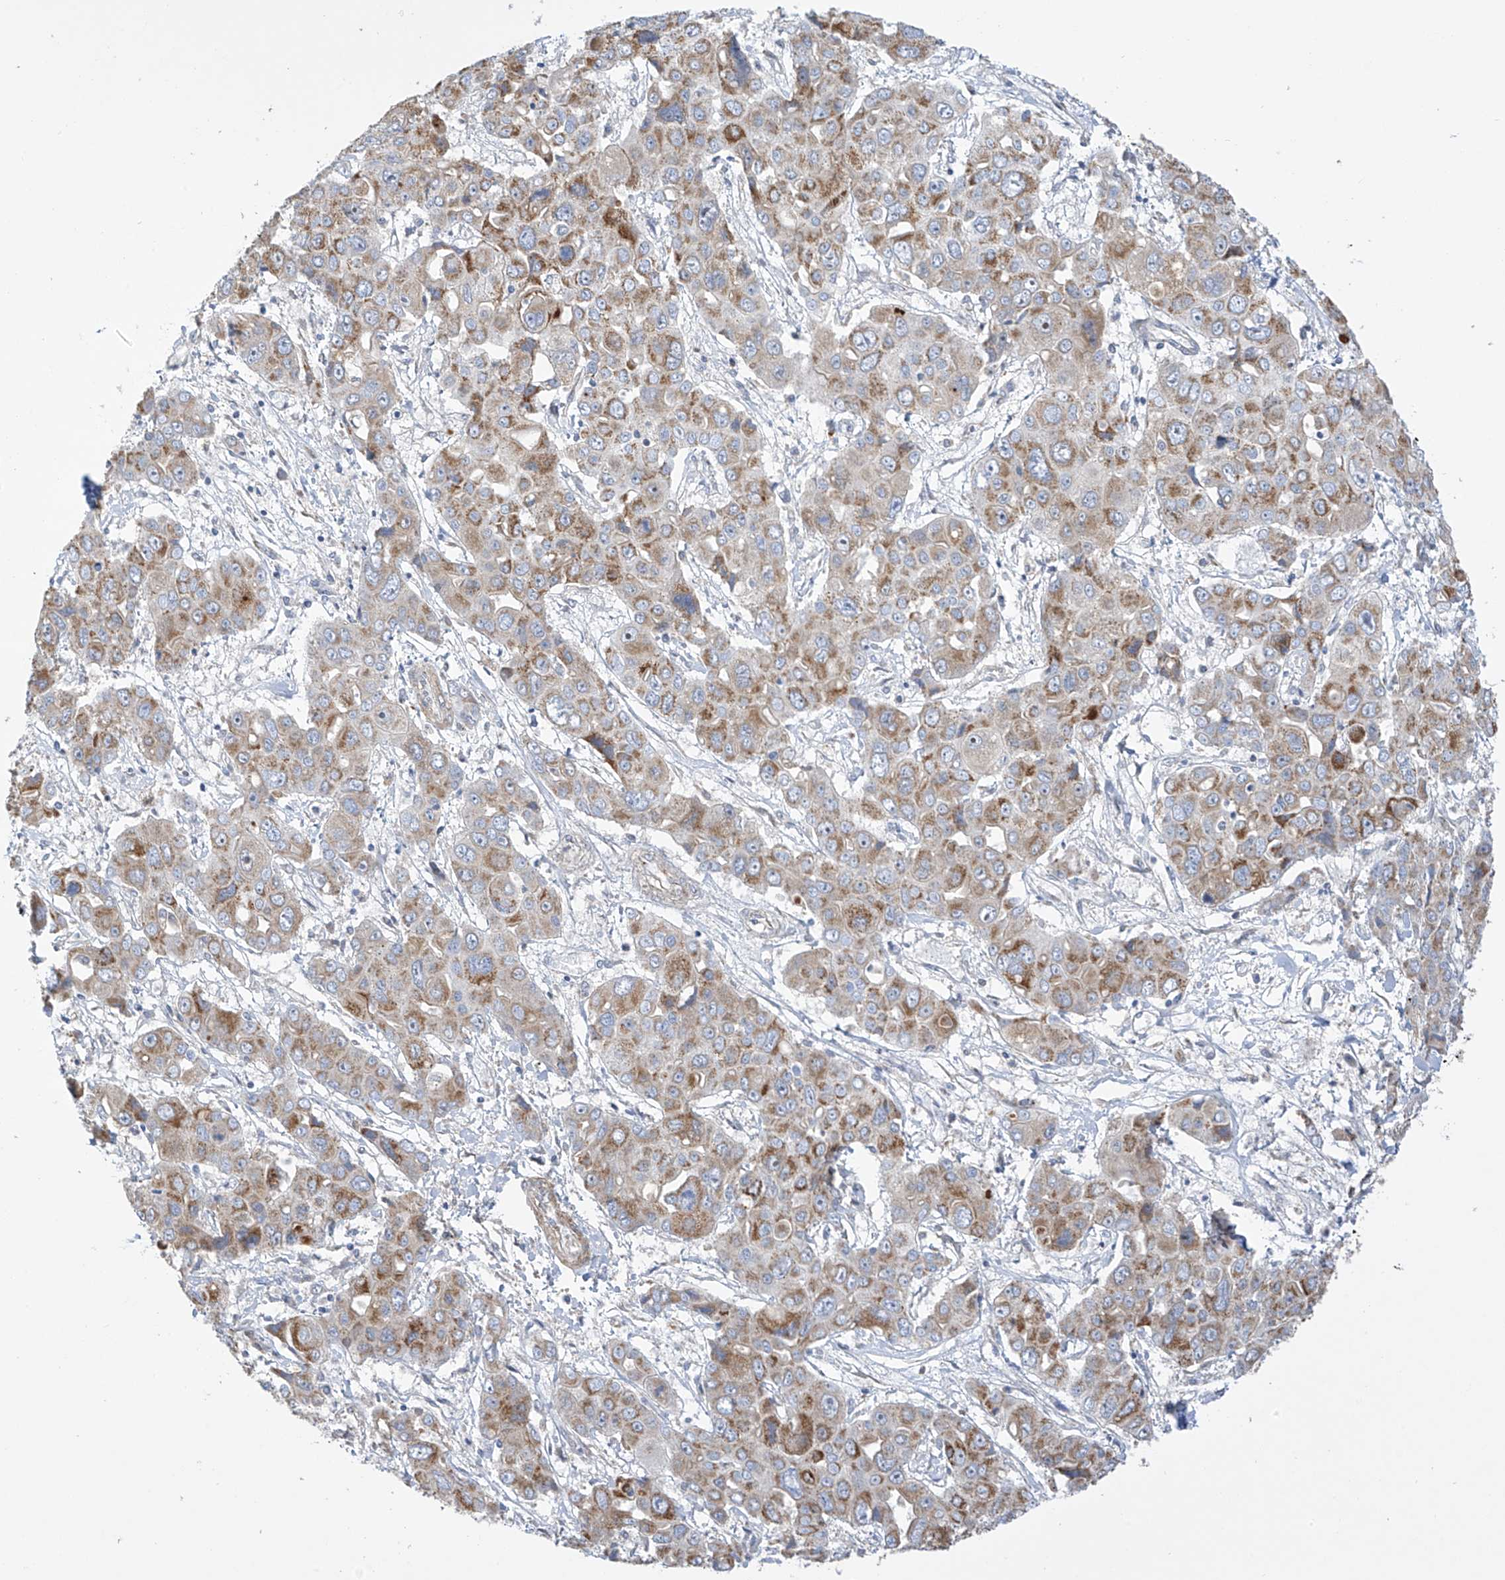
{"staining": {"intensity": "moderate", "quantity": "25%-75%", "location": "cytoplasmic/membranous"}, "tissue": "liver cancer", "cell_type": "Tumor cells", "image_type": "cancer", "snomed": [{"axis": "morphology", "description": "Cholangiocarcinoma"}, {"axis": "topography", "description": "Liver"}], "caption": "Protein expression analysis of liver cancer (cholangiocarcinoma) reveals moderate cytoplasmic/membranous staining in about 25%-75% of tumor cells.", "gene": "ZNF641", "patient": {"sex": "male", "age": 67}}